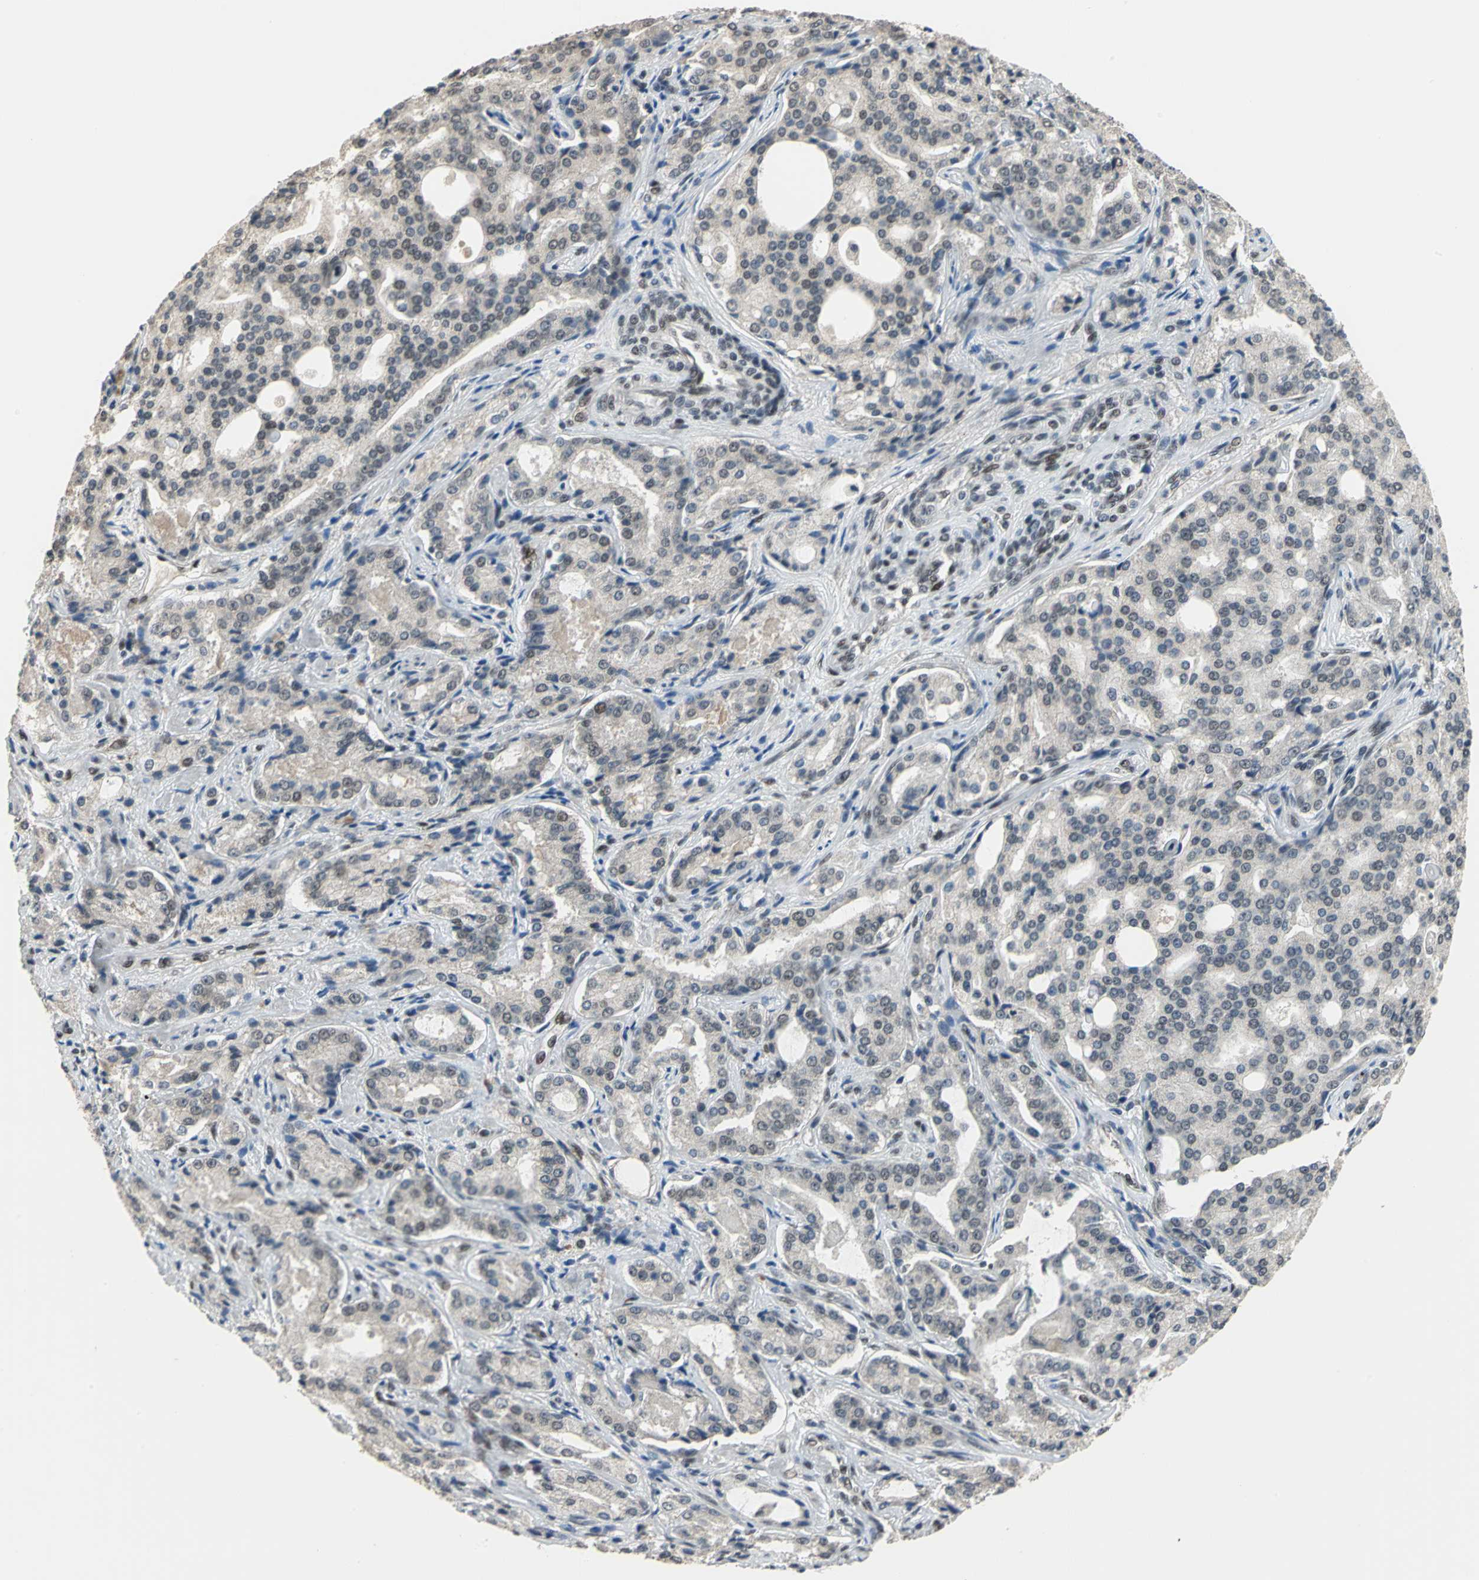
{"staining": {"intensity": "weak", "quantity": "<25%", "location": "cytoplasmic/membranous"}, "tissue": "prostate cancer", "cell_type": "Tumor cells", "image_type": "cancer", "snomed": [{"axis": "morphology", "description": "Adenocarcinoma, High grade"}, {"axis": "topography", "description": "Prostate"}], "caption": "A micrograph of human adenocarcinoma (high-grade) (prostate) is negative for staining in tumor cells.", "gene": "ELF2", "patient": {"sex": "male", "age": 72}}